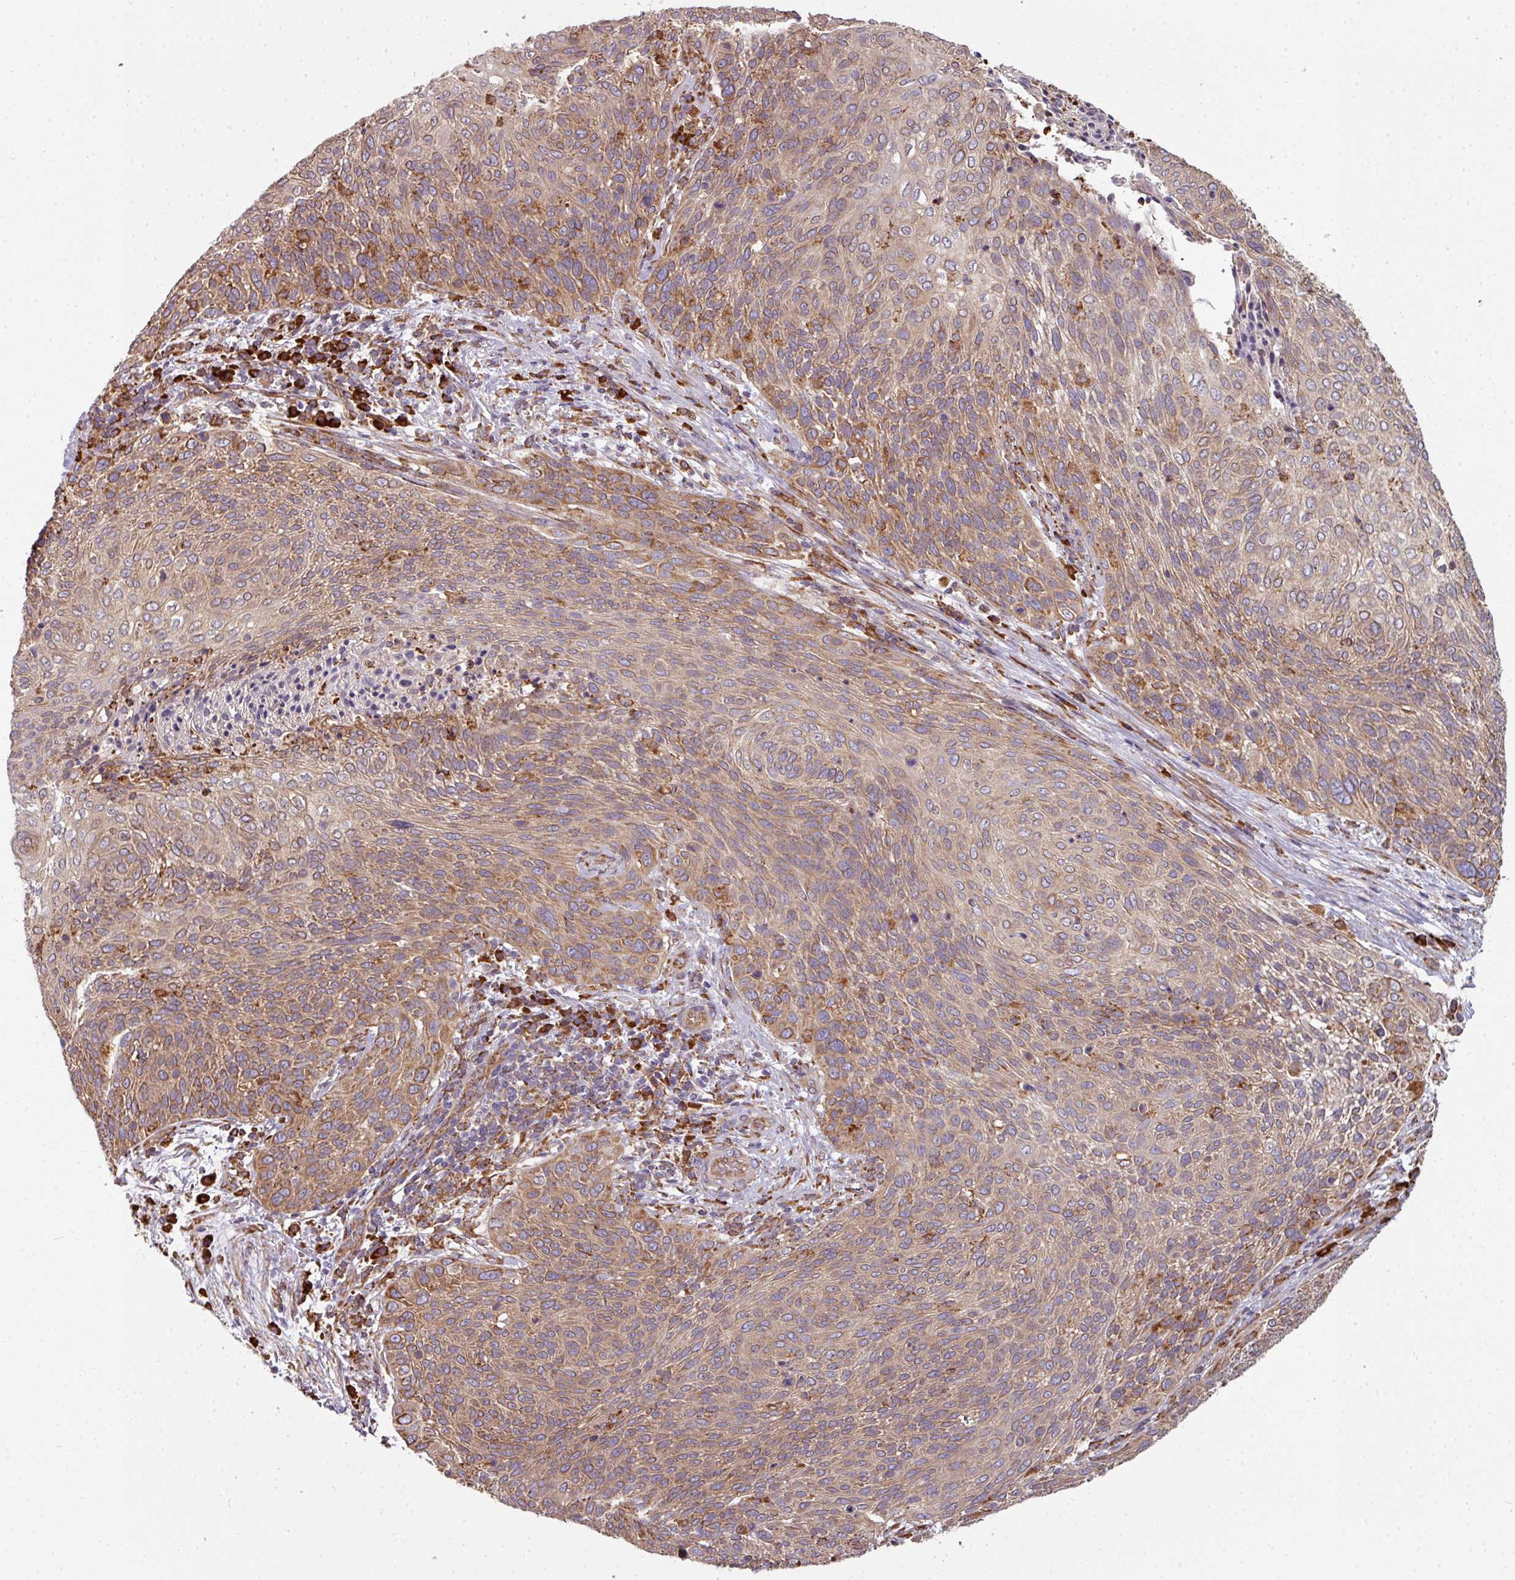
{"staining": {"intensity": "moderate", "quantity": ">75%", "location": "cytoplasmic/membranous"}, "tissue": "cervical cancer", "cell_type": "Tumor cells", "image_type": "cancer", "snomed": [{"axis": "morphology", "description": "Squamous cell carcinoma, NOS"}, {"axis": "topography", "description": "Cervix"}], "caption": "Moderate cytoplasmic/membranous staining is appreciated in about >75% of tumor cells in cervical cancer.", "gene": "FAT4", "patient": {"sex": "female", "age": 31}}